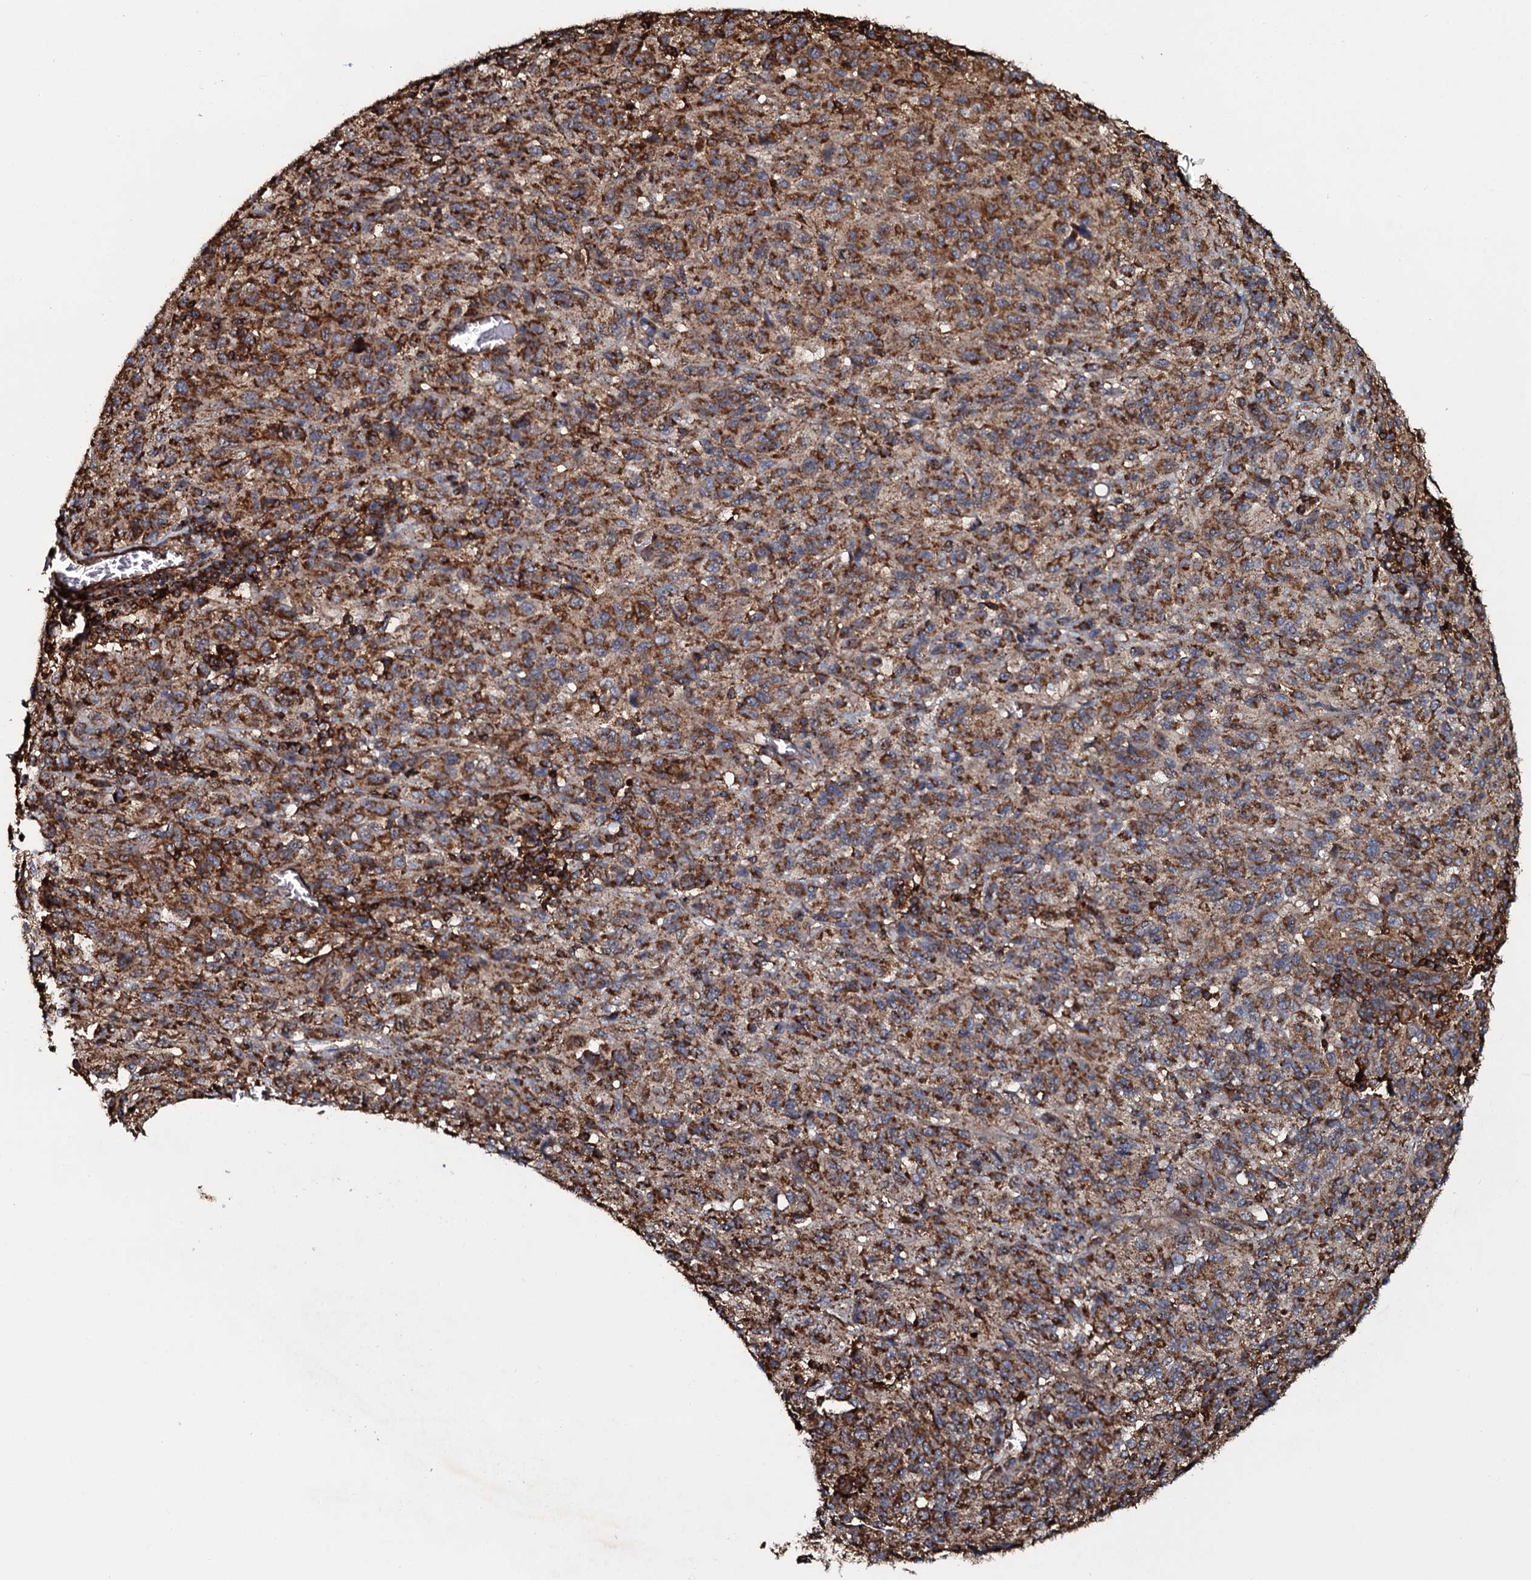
{"staining": {"intensity": "strong", "quantity": ">75%", "location": "cytoplasmic/membranous"}, "tissue": "melanoma", "cell_type": "Tumor cells", "image_type": "cancer", "snomed": [{"axis": "morphology", "description": "Malignant melanoma, Metastatic site"}, {"axis": "topography", "description": "Lung"}], "caption": "Immunohistochemical staining of human malignant melanoma (metastatic site) exhibits strong cytoplasmic/membranous protein staining in about >75% of tumor cells. (Stains: DAB in brown, nuclei in blue, Microscopy: brightfield microscopy at high magnification).", "gene": "VWA8", "patient": {"sex": "male", "age": 64}}